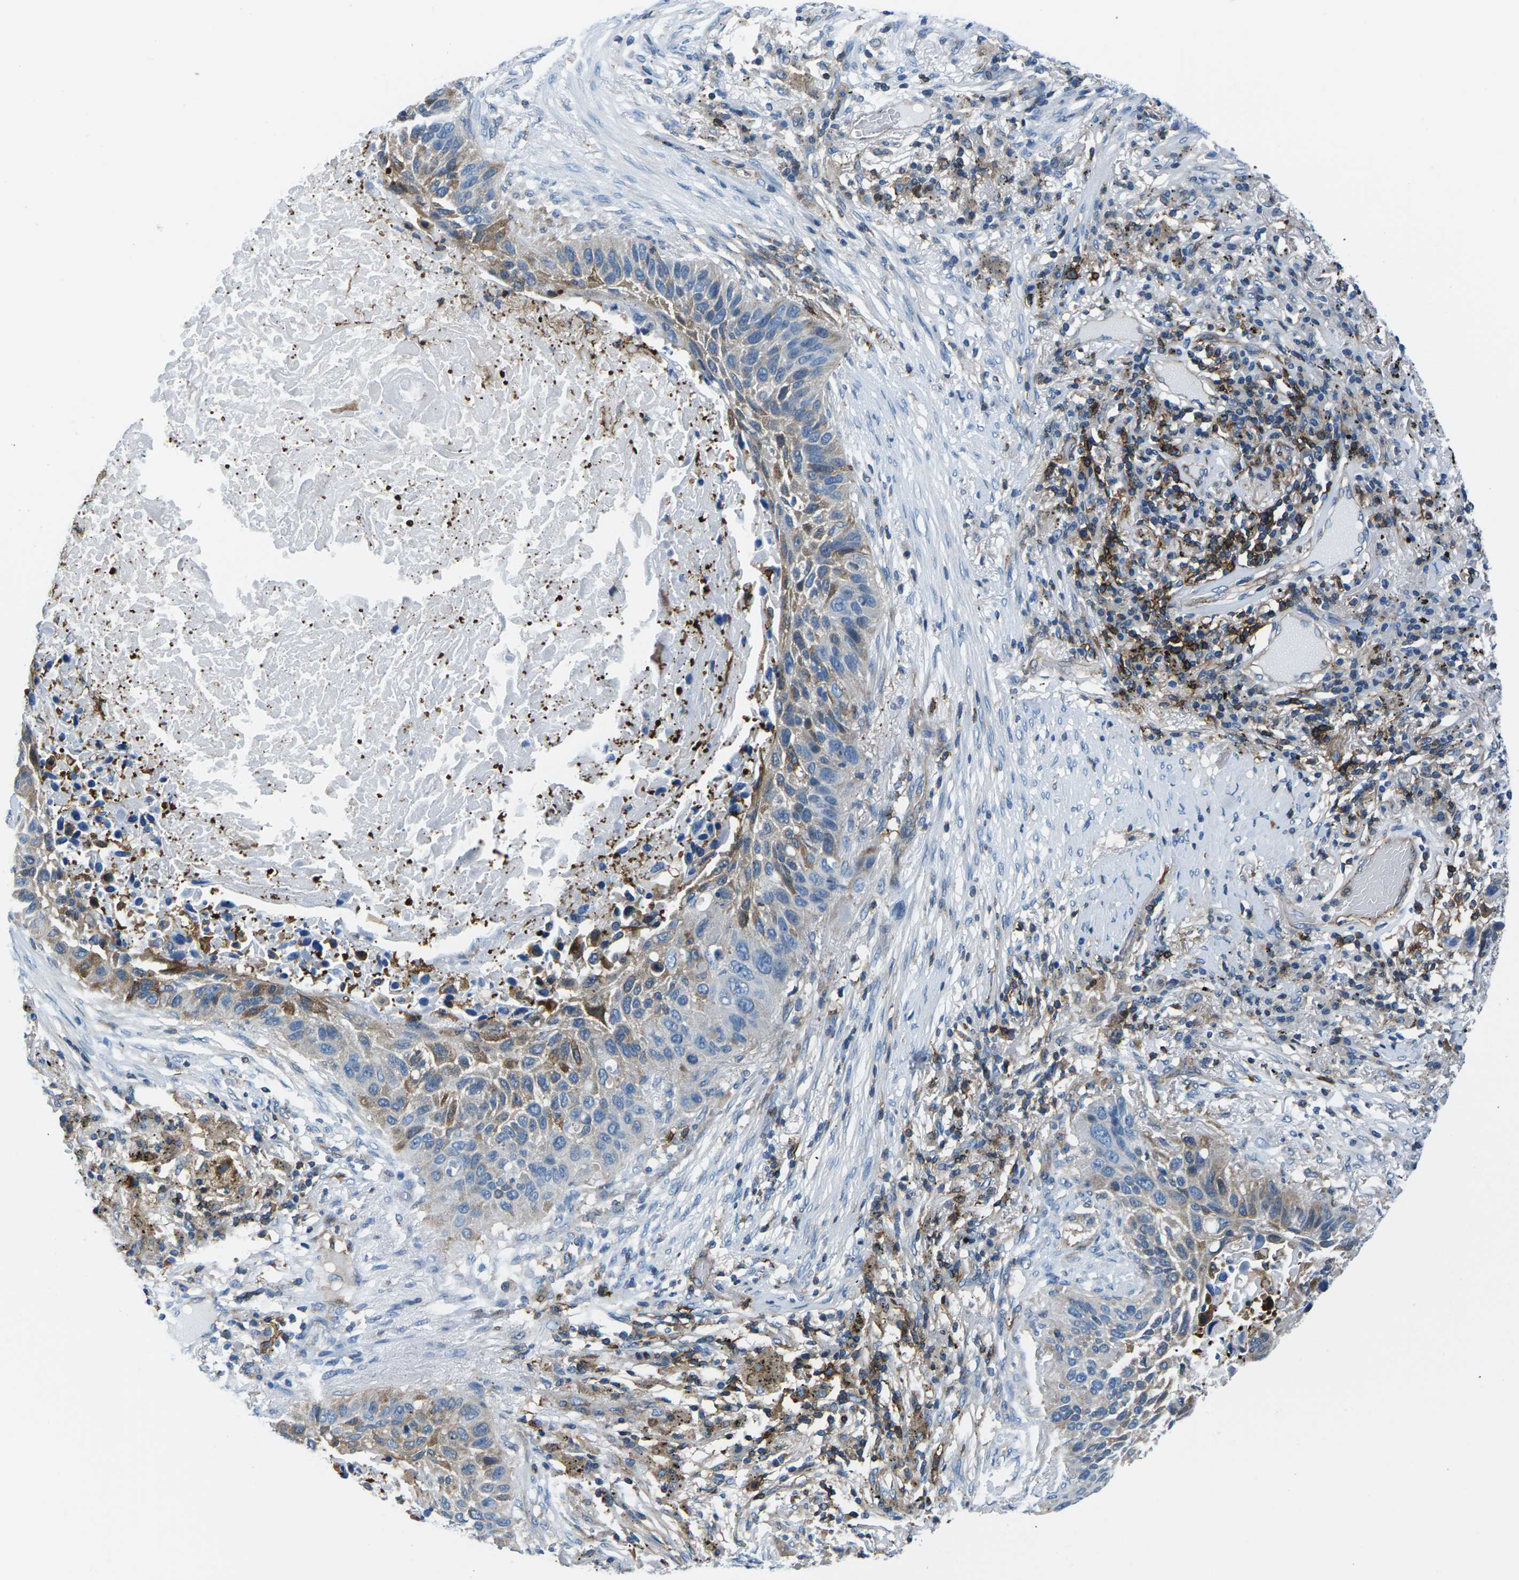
{"staining": {"intensity": "moderate", "quantity": "<25%", "location": "cytoplasmic/membranous"}, "tissue": "lung cancer", "cell_type": "Tumor cells", "image_type": "cancer", "snomed": [{"axis": "morphology", "description": "Squamous cell carcinoma, NOS"}, {"axis": "topography", "description": "Lung"}], "caption": "IHC photomicrograph of neoplastic tissue: lung cancer (squamous cell carcinoma) stained using immunohistochemistry exhibits low levels of moderate protein expression localized specifically in the cytoplasmic/membranous of tumor cells, appearing as a cytoplasmic/membranous brown color.", "gene": "SOCS4", "patient": {"sex": "male", "age": 57}}